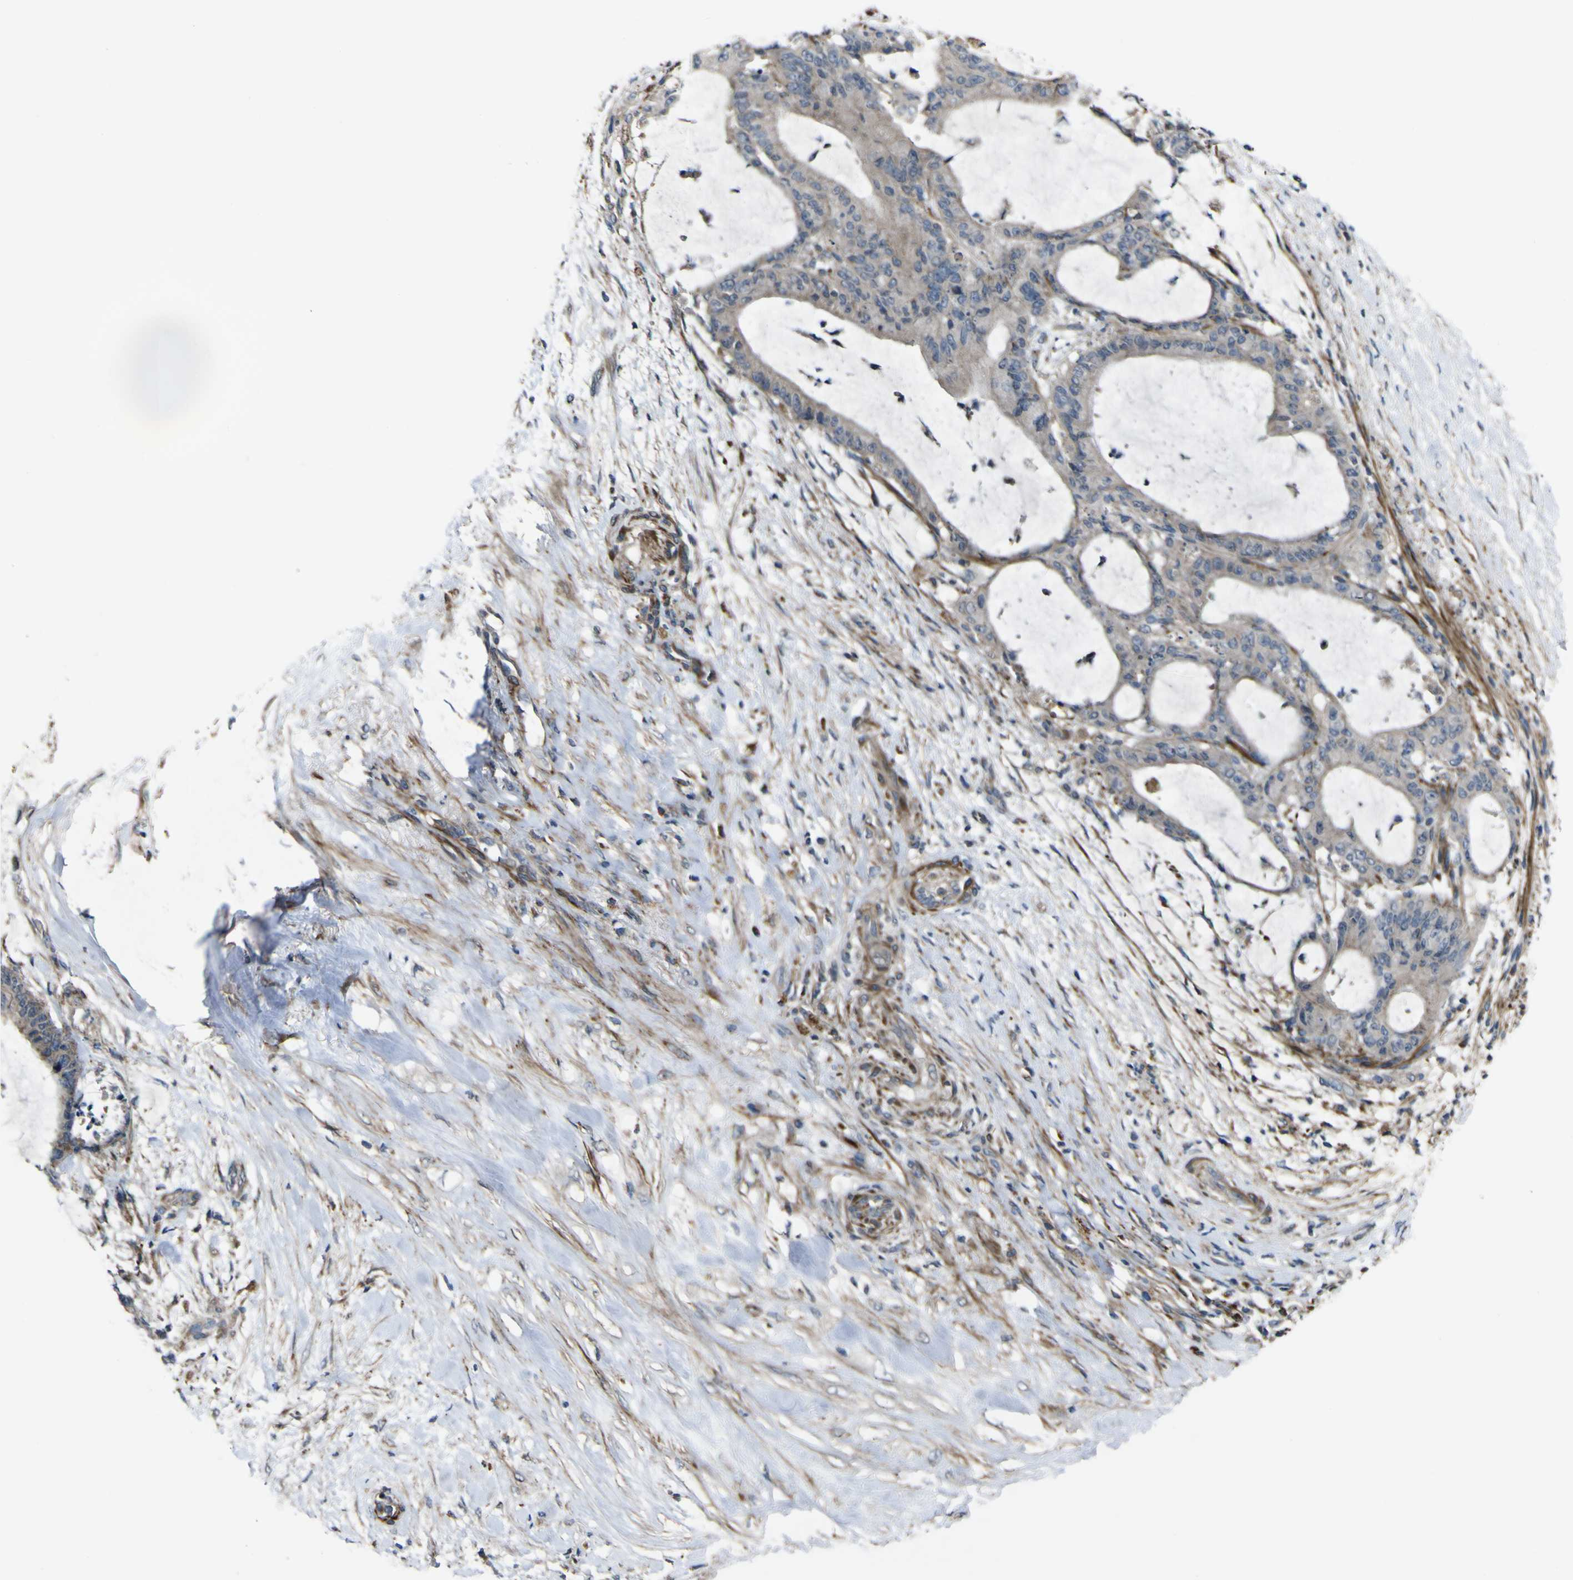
{"staining": {"intensity": "weak", "quantity": "<25%", "location": "cytoplasmic/membranous"}, "tissue": "liver cancer", "cell_type": "Tumor cells", "image_type": "cancer", "snomed": [{"axis": "morphology", "description": "Cholangiocarcinoma"}, {"axis": "topography", "description": "Liver"}], "caption": "Immunohistochemical staining of liver cancer displays no significant expression in tumor cells. (IHC, brightfield microscopy, high magnification).", "gene": "GPLD1", "patient": {"sex": "female", "age": 73}}